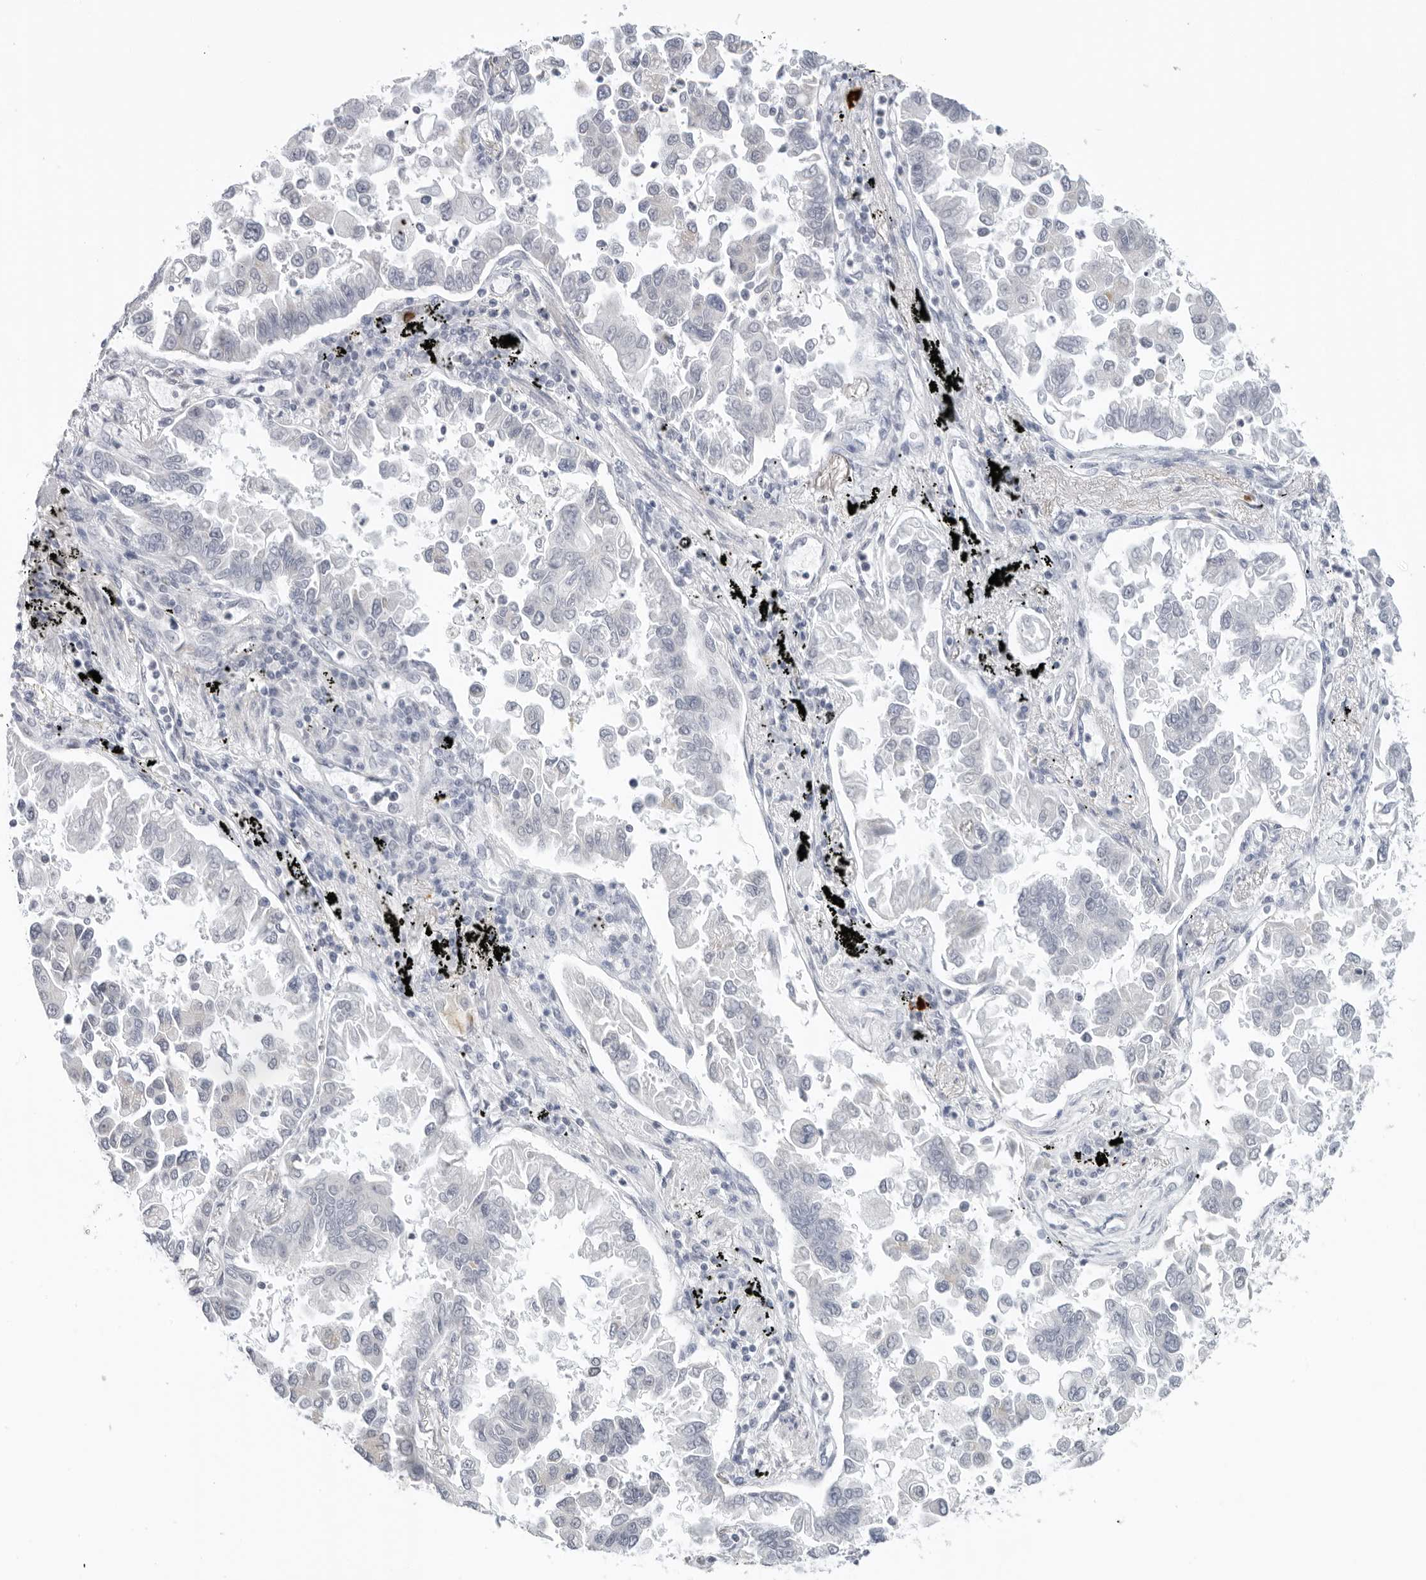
{"staining": {"intensity": "negative", "quantity": "none", "location": "none"}, "tissue": "lung cancer", "cell_type": "Tumor cells", "image_type": "cancer", "snomed": [{"axis": "morphology", "description": "Adenocarcinoma, NOS"}, {"axis": "topography", "description": "Lung"}], "caption": "This is a micrograph of immunohistochemistry staining of lung cancer (adenocarcinoma), which shows no positivity in tumor cells.", "gene": "FOXK2", "patient": {"sex": "female", "age": 67}}